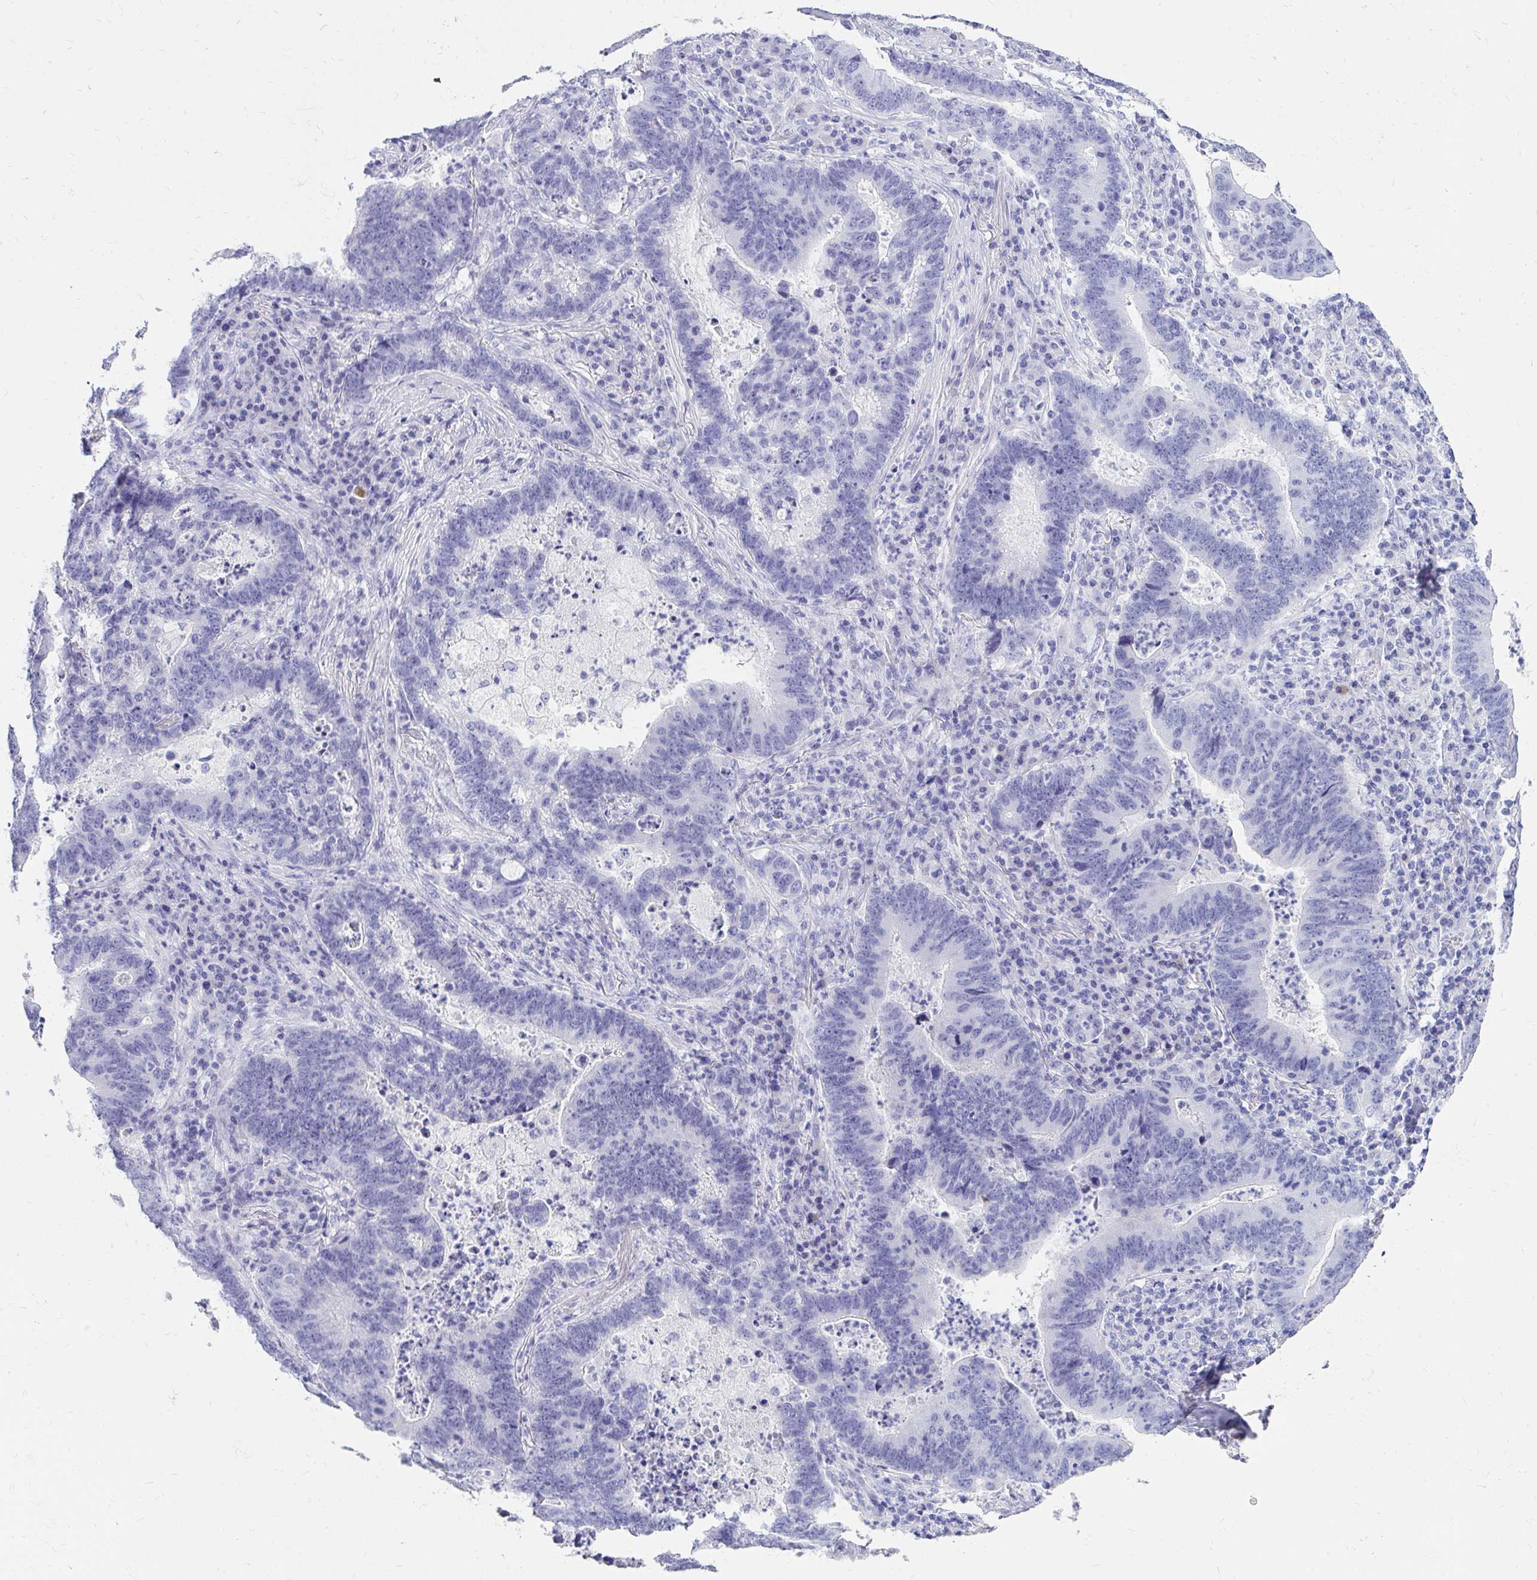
{"staining": {"intensity": "negative", "quantity": "none", "location": "none"}, "tissue": "lung cancer", "cell_type": "Tumor cells", "image_type": "cancer", "snomed": [{"axis": "morphology", "description": "Aneuploidy"}, {"axis": "morphology", "description": "Adenocarcinoma, NOS"}, {"axis": "morphology", "description": "Adenocarcinoma primary or metastatic"}, {"axis": "topography", "description": "Lung"}], "caption": "Immunohistochemistry histopathology image of human lung cancer stained for a protein (brown), which shows no positivity in tumor cells.", "gene": "DPEP3", "patient": {"sex": "female", "age": 75}}